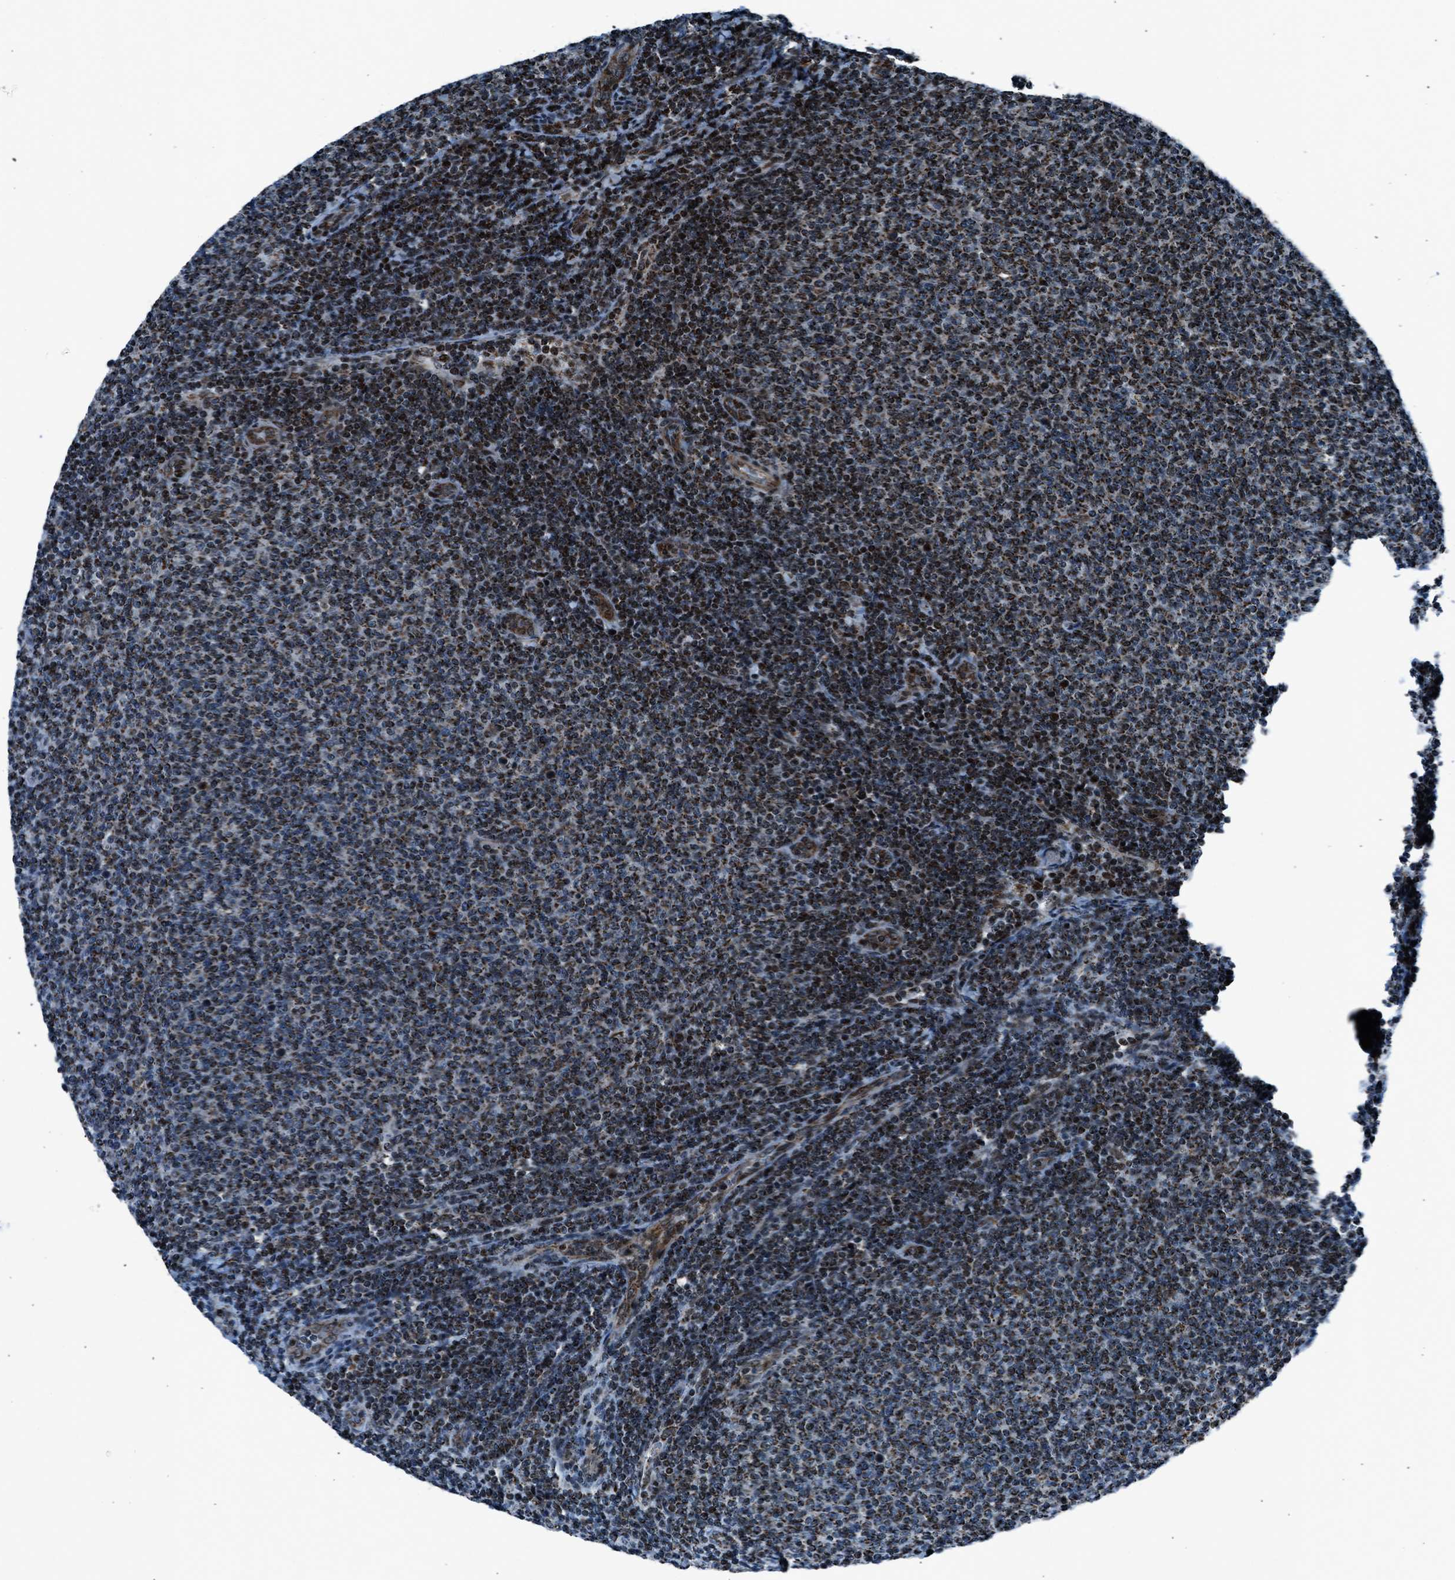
{"staining": {"intensity": "strong", "quantity": ">75%", "location": "cytoplasmic/membranous"}, "tissue": "lymphoma", "cell_type": "Tumor cells", "image_type": "cancer", "snomed": [{"axis": "morphology", "description": "Malignant lymphoma, non-Hodgkin's type, Low grade"}, {"axis": "topography", "description": "Lymph node"}], "caption": "The image exhibits immunohistochemical staining of lymphoma. There is strong cytoplasmic/membranous staining is identified in approximately >75% of tumor cells.", "gene": "MORC3", "patient": {"sex": "male", "age": 66}}